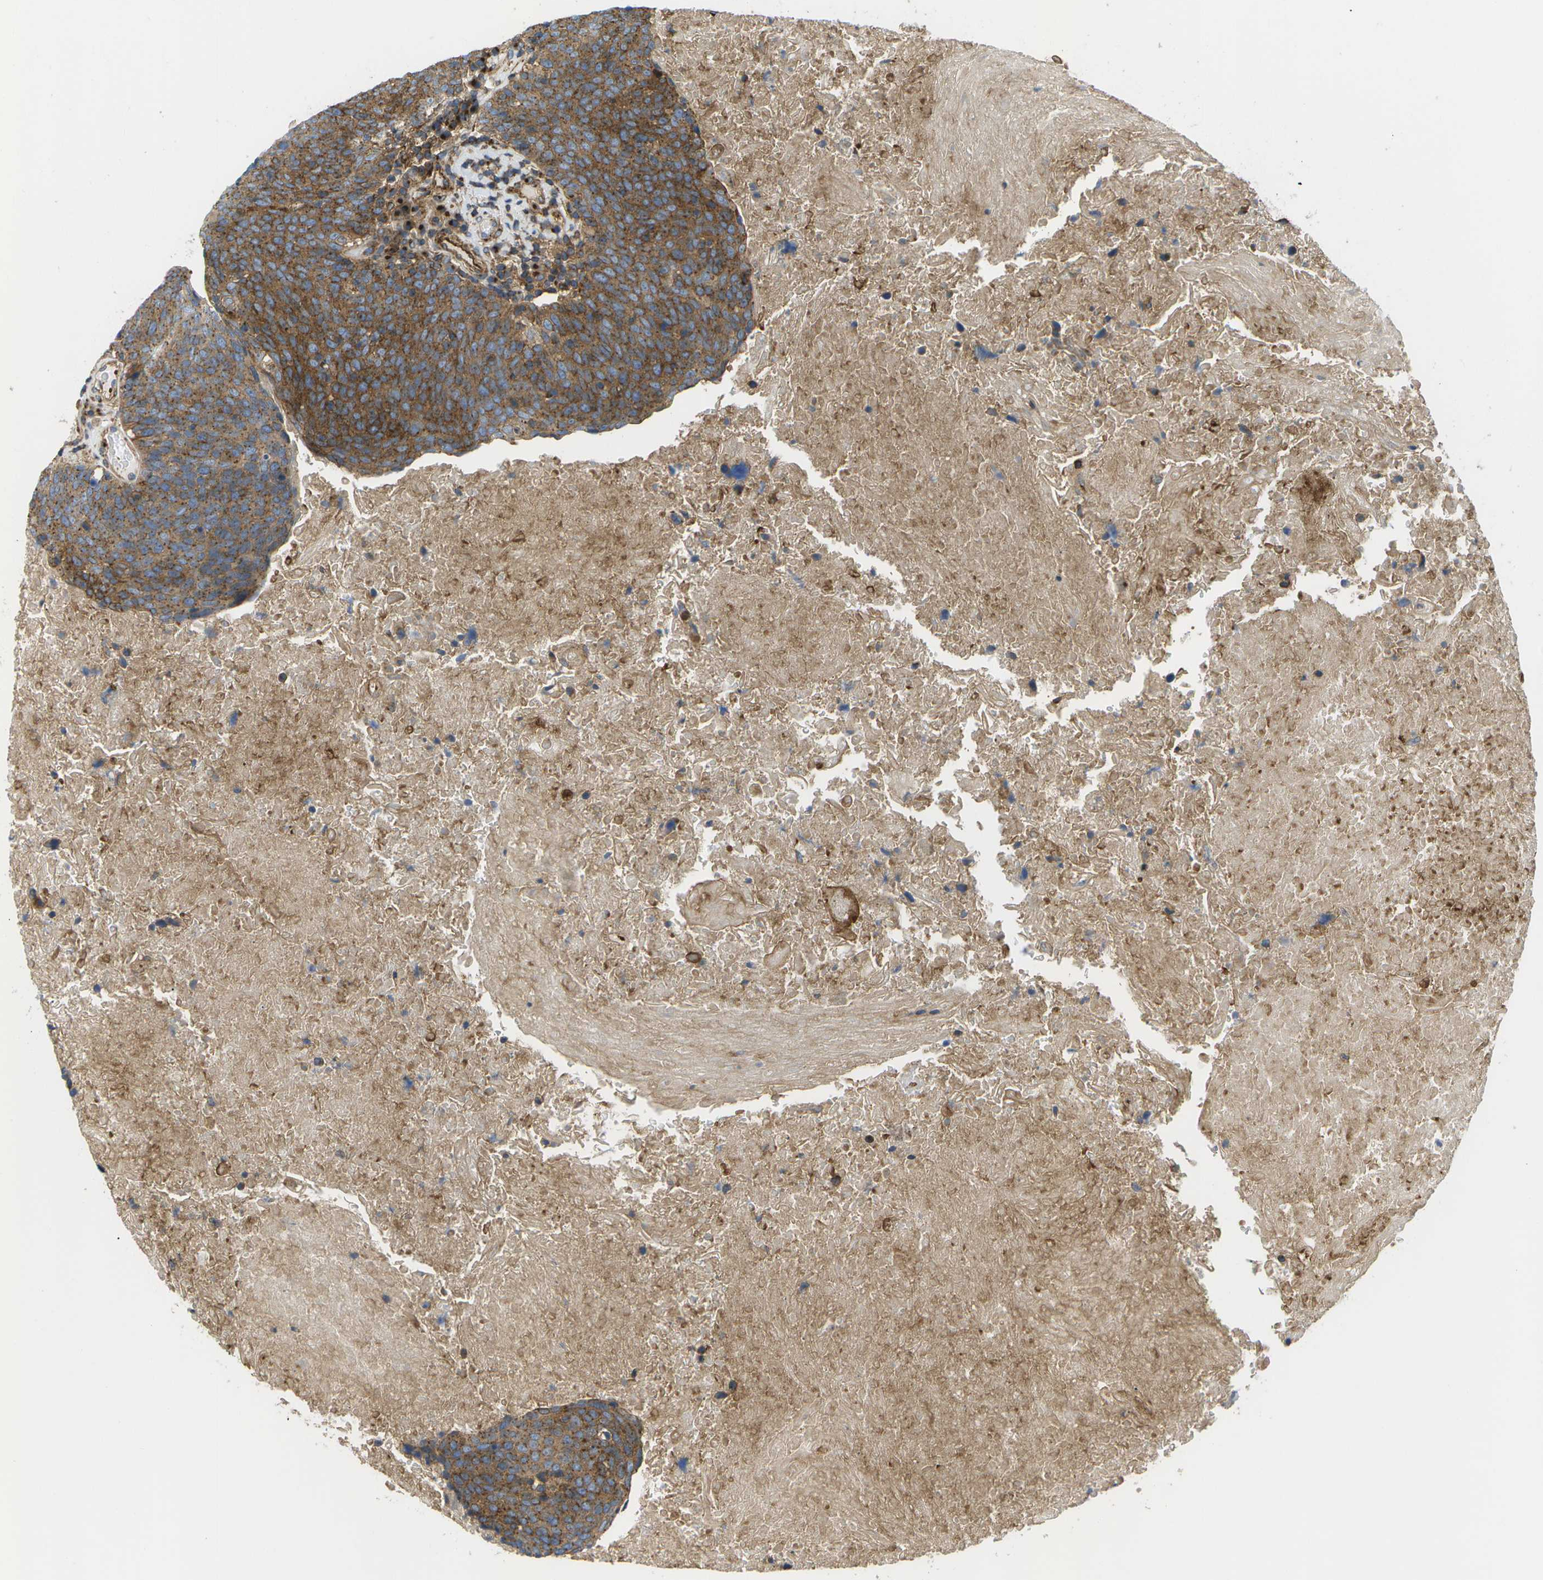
{"staining": {"intensity": "strong", "quantity": ">75%", "location": "cytoplasmic/membranous"}, "tissue": "head and neck cancer", "cell_type": "Tumor cells", "image_type": "cancer", "snomed": [{"axis": "morphology", "description": "Squamous cell carcinoma, NOS"}, {"axis": "morphology", "description": "Squamous cell carcinoma, metastatic, NOS"}, {"axis": "topography", "description": "Lymph node"}, {"axis": "topography", "description": "Head-Neck"}], "caption": "Head and neck cancer was stained to show a protein in brown. There is high levels of strong cytoplasmic/membranous expression in about >75% of tumor cells.", "gene": "BST2", "patient": {"sex": "male", "age": 62}}